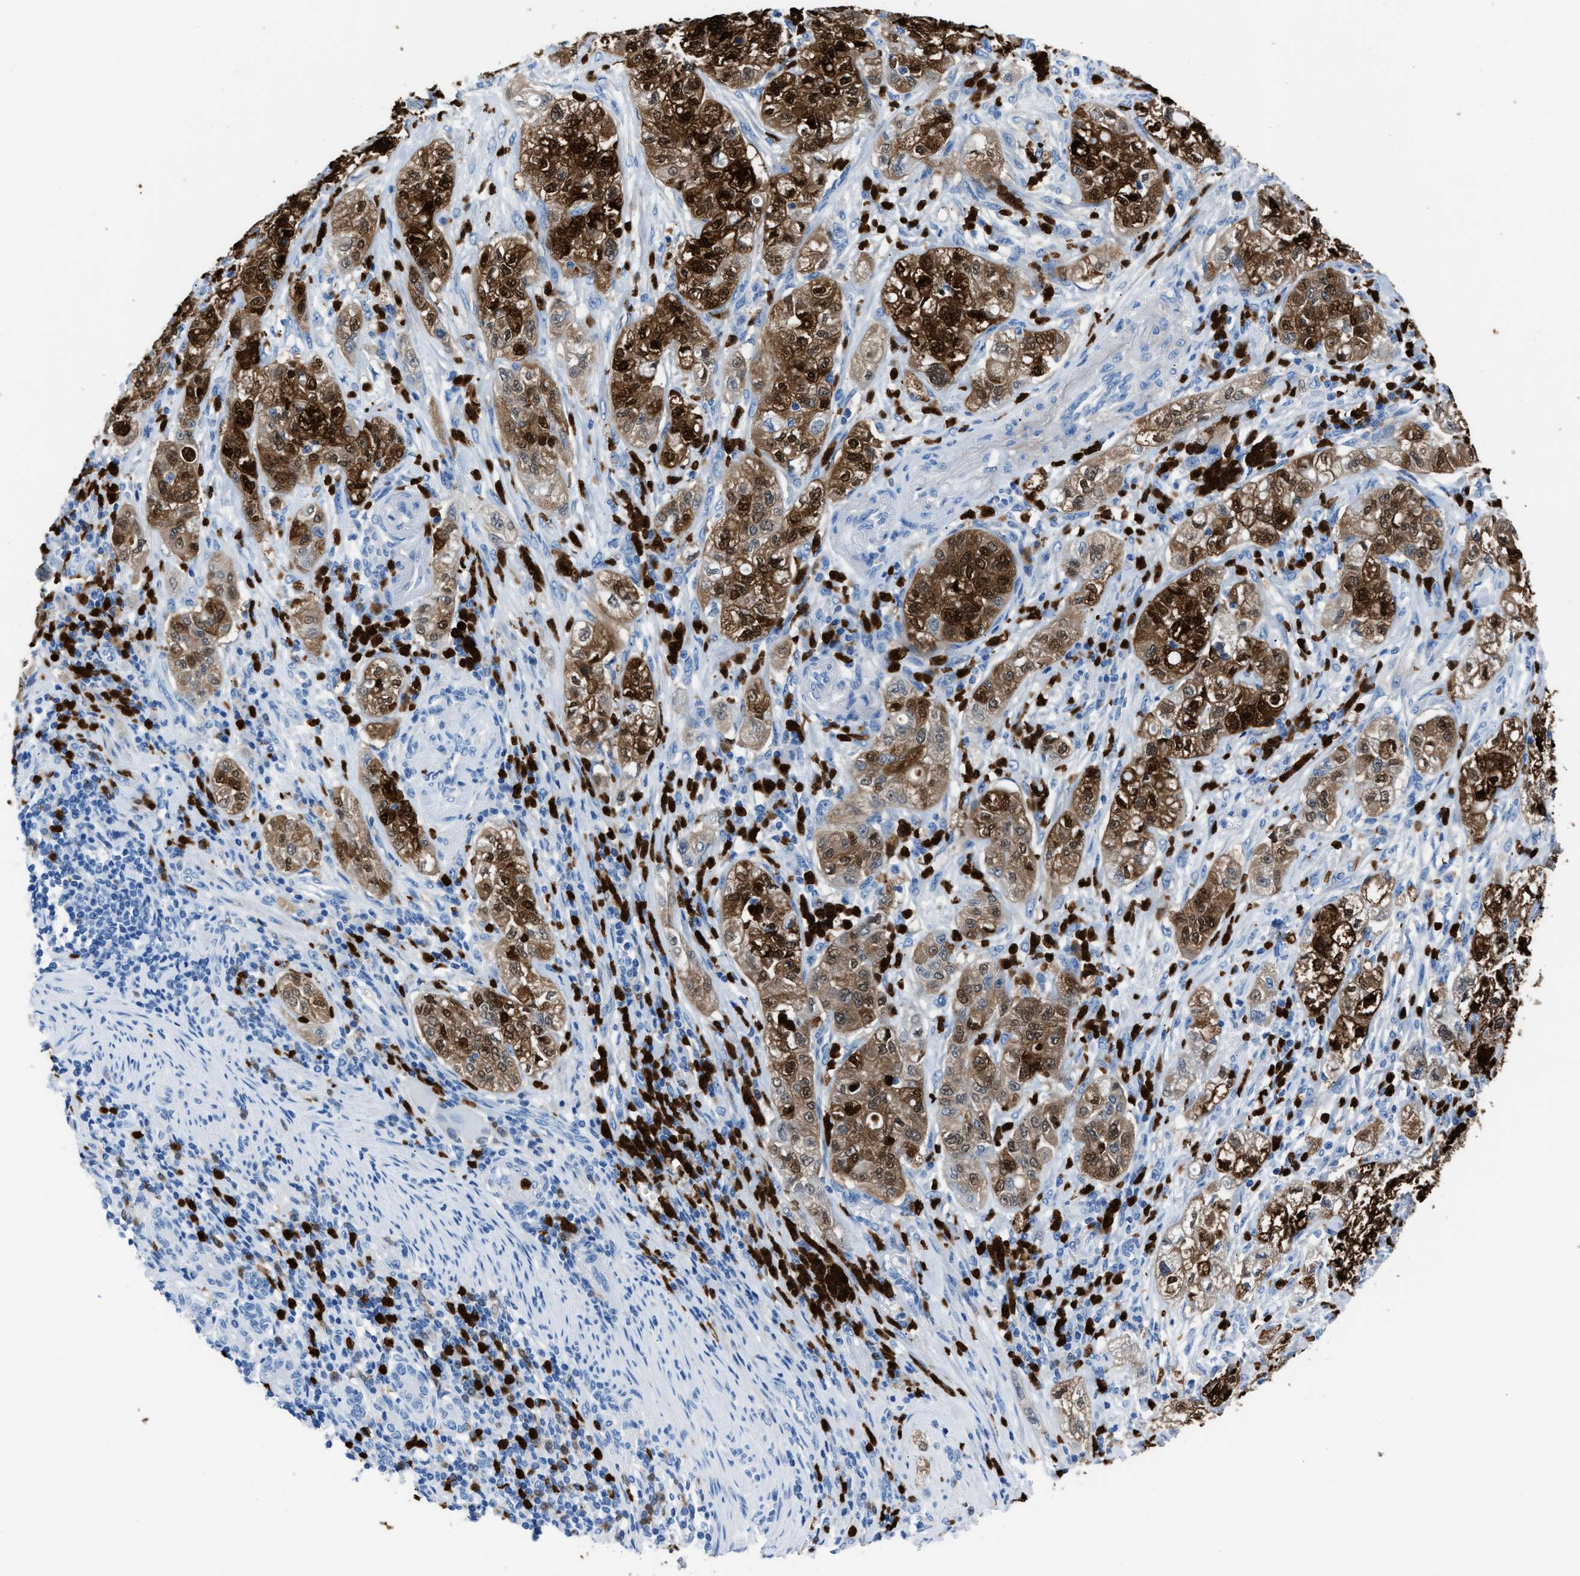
{"staining": {"intensity": "strong", "quantity": ">75%", "location": "cytoplasmic/membranous,nuclear"}, "tissue": "pancreatic cancer", "cell_type": "Tumor cells", "image_type": "cancer", "snomed": [{"axis": "morphology", "description": "Adenocarcinoma, NOS"}, {"axis": "topography", "description": "Pancreas"}], "caption": "High-power microscopy captured an immunohistochemistry histopathology image of pancreatic cancer, revealing strong cytoplasmic/membranous and nuclear expression in approximately >75% of tumor cells.", "gene": "S100P", "patient": {"sex": "female", "age": 78}}